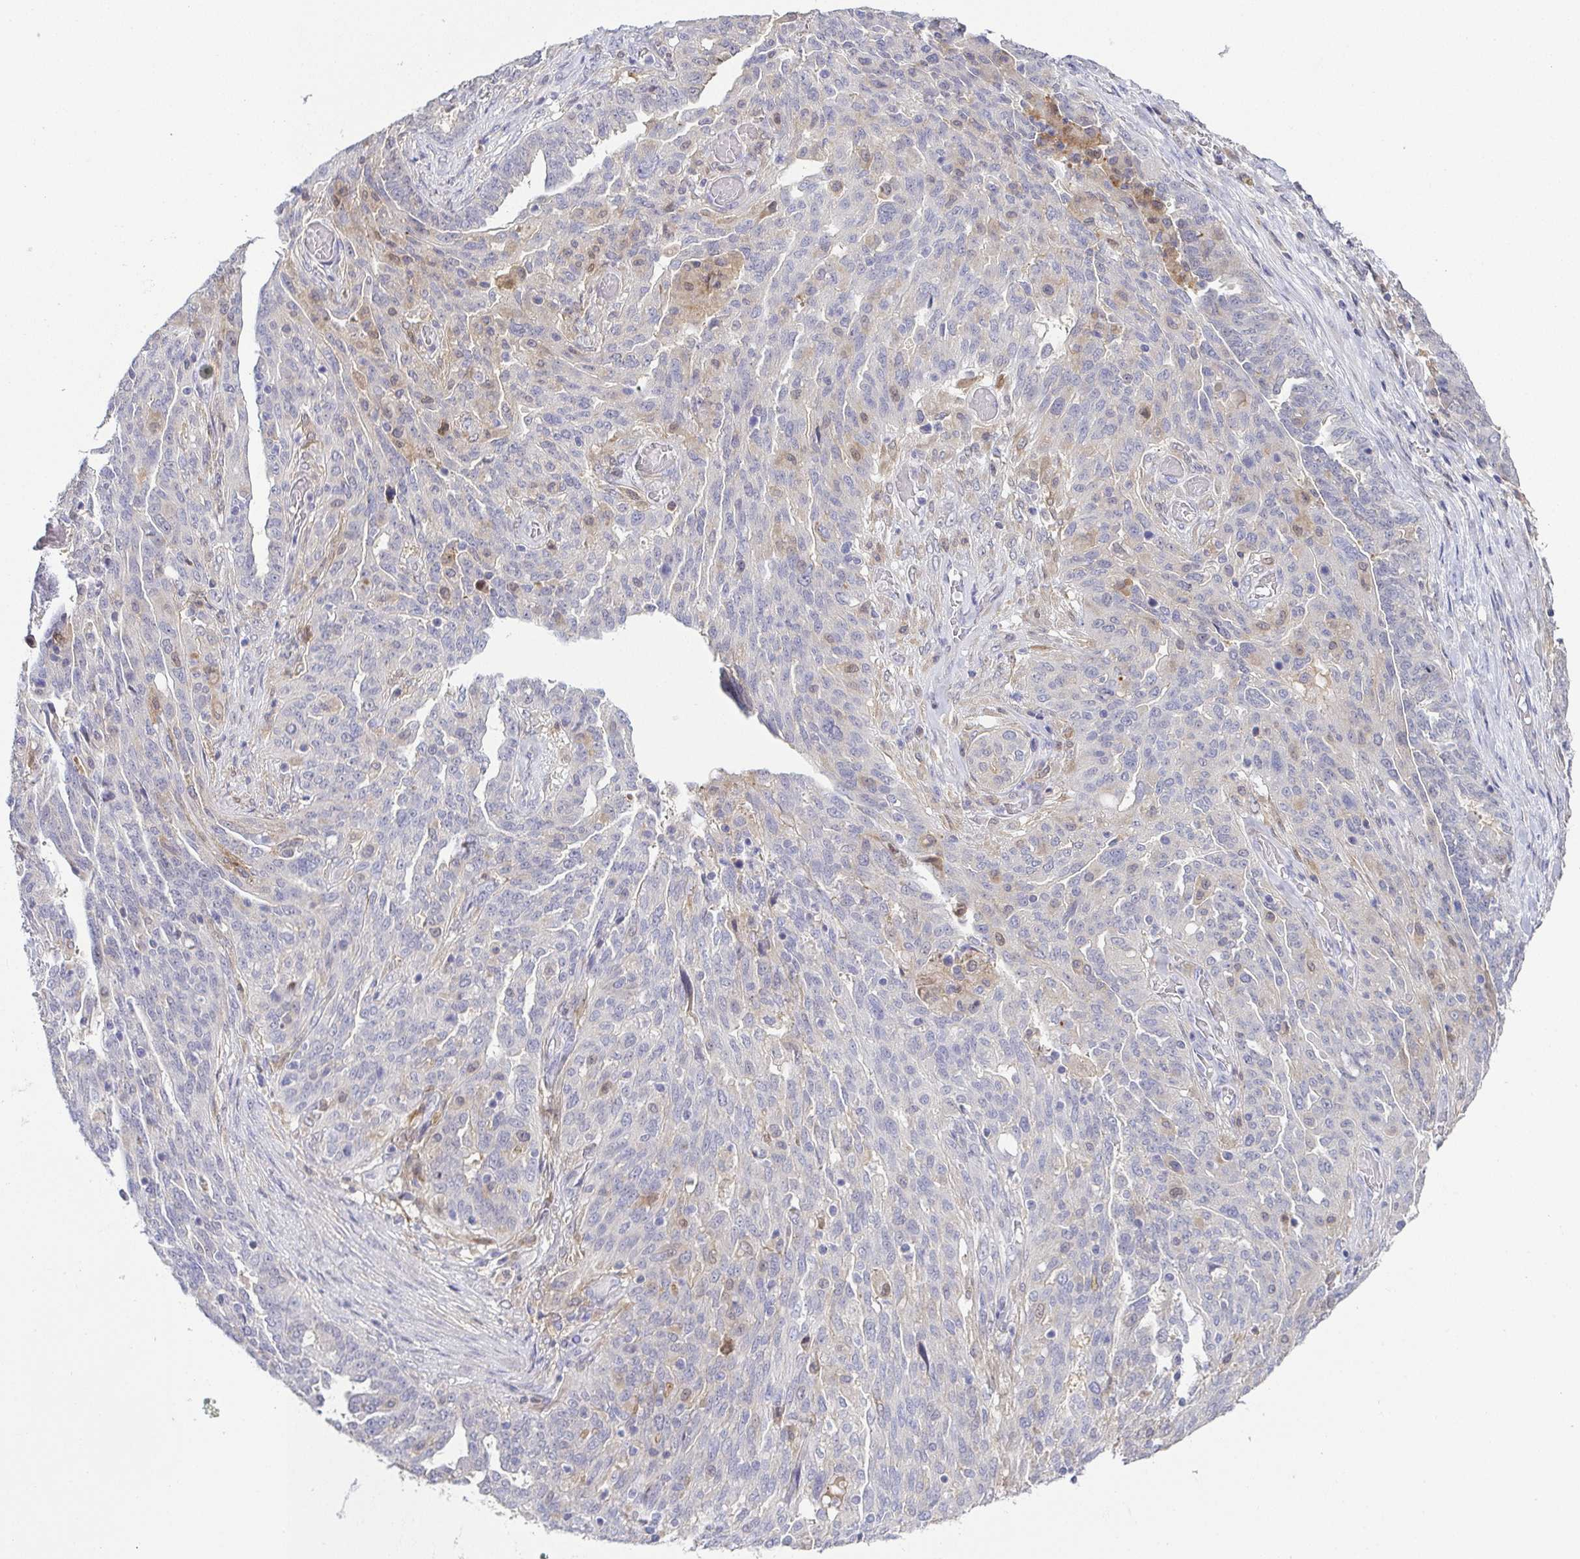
{"staining": {"intensity": "negative", "quantity": "none", "location": "none"}, "tissue": "ovarian cancer", "cell_type": "Tumor cells", "image_type": "cancer", "snomed": [{"axis": "morphology", "description": "Cystadenocarcinoma, serous, NOS"}, {"axis": "topography", "description": "Ovary"}], "caption": "IHC histopathology image of neoplastic tissue: serous cystadenocarcinoma (ovarian) stained with DAB (3,3'-diaminobenzidine) exhibits no significant protein expression in tumor cells.", "gene": "RNASE7", "patient": {"sex": "female", "age": 67}}